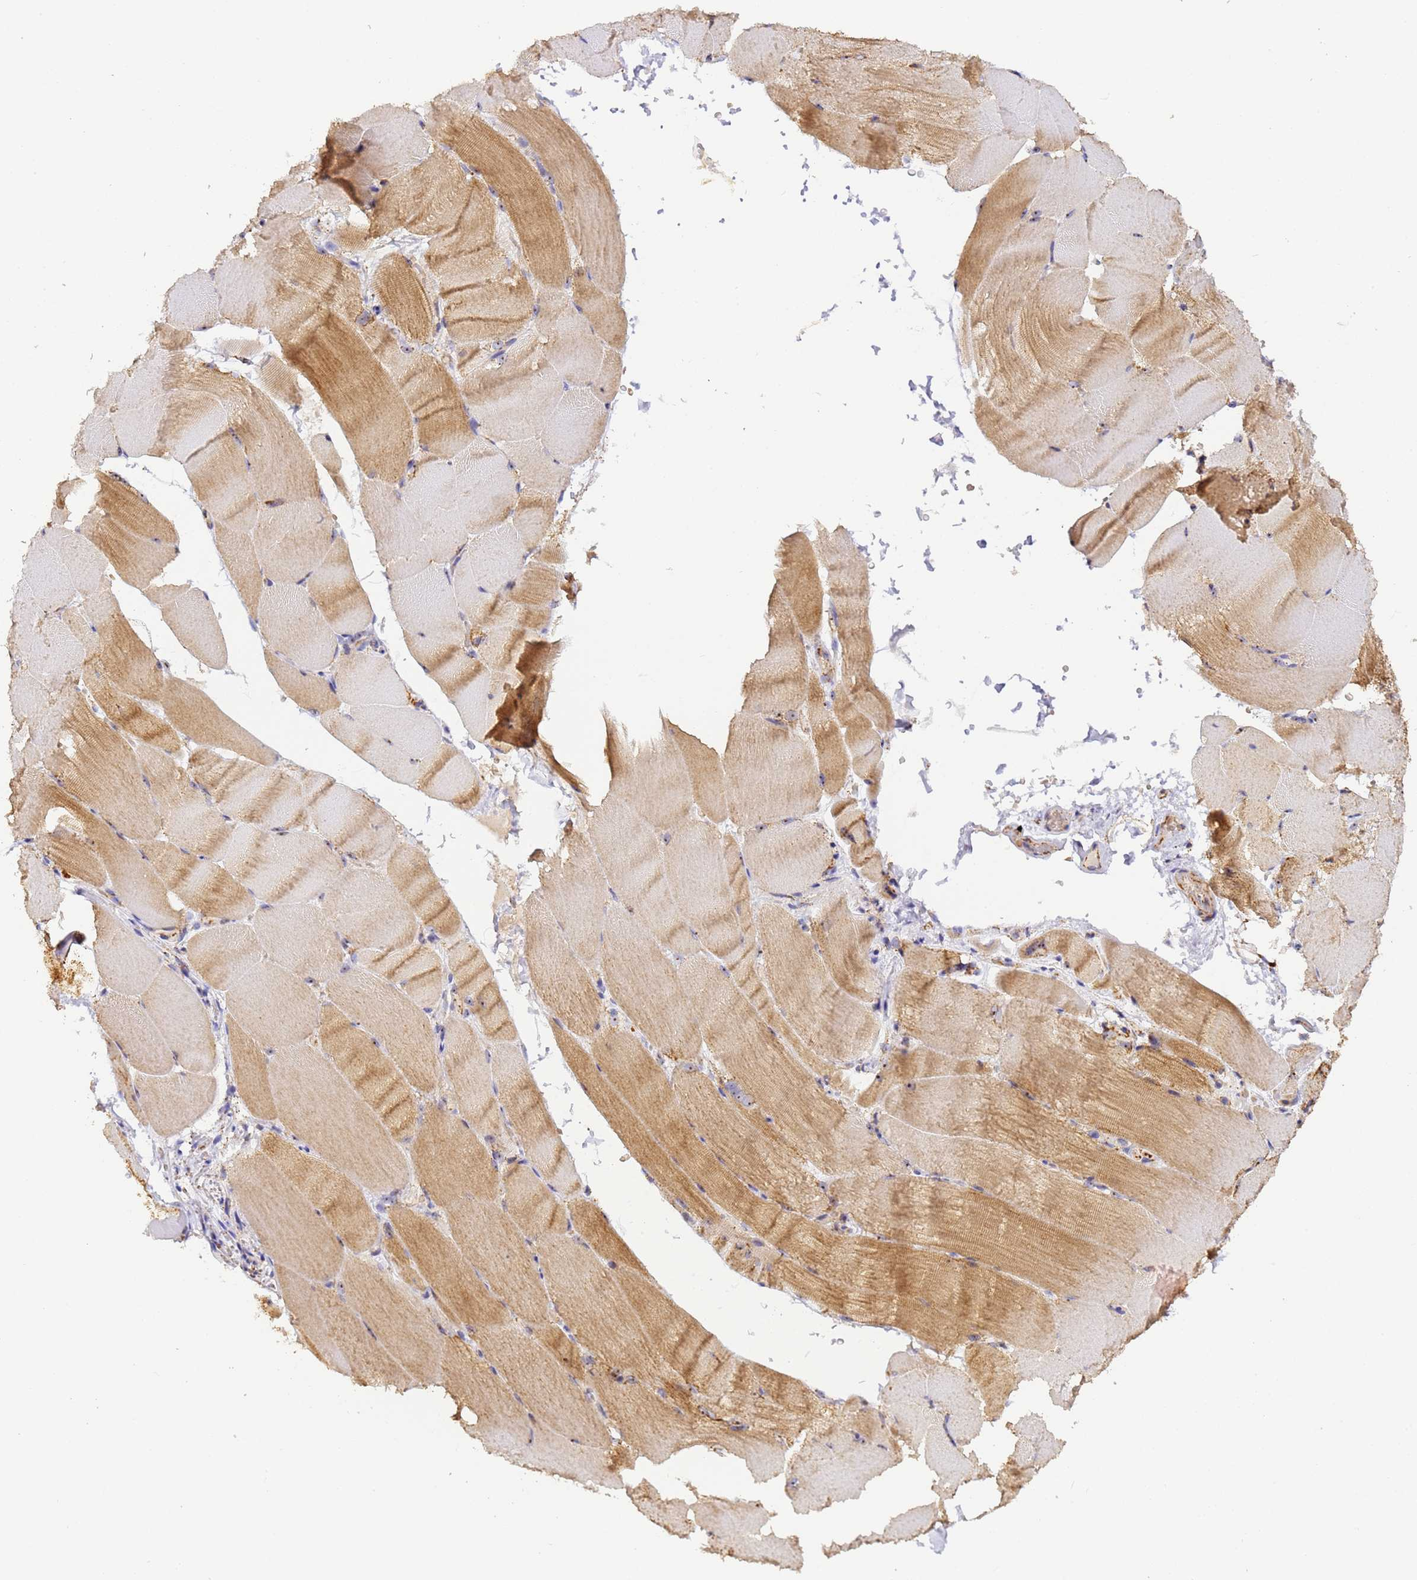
{"staining": {"intensity": "moderate", "quantity": "25%-75%", "location": "cytoplasmic/membranous"}, "tissue": "skeletal muscle", "cell_type": "Myocytes", "image_type": "normal", "snomed": [{"axis": "morphology", "description": "Normal tissue, NOS"}, {"axis": "topography", "description": "Skeletal muscle"}, {"axis": "topography", "description": "Parathyroid gland"}], "caption": "Skeletal muscle was stained to show a protein in brown. There is medium levels of moderate cytoplasmic/membranous positivity in about 25%-75% of myocytes. (brown staining indicates protein expression, while blue staining denotes nuclei).", "gene": "FRG2B", "patient": {"sex": "female", "age": 37}}